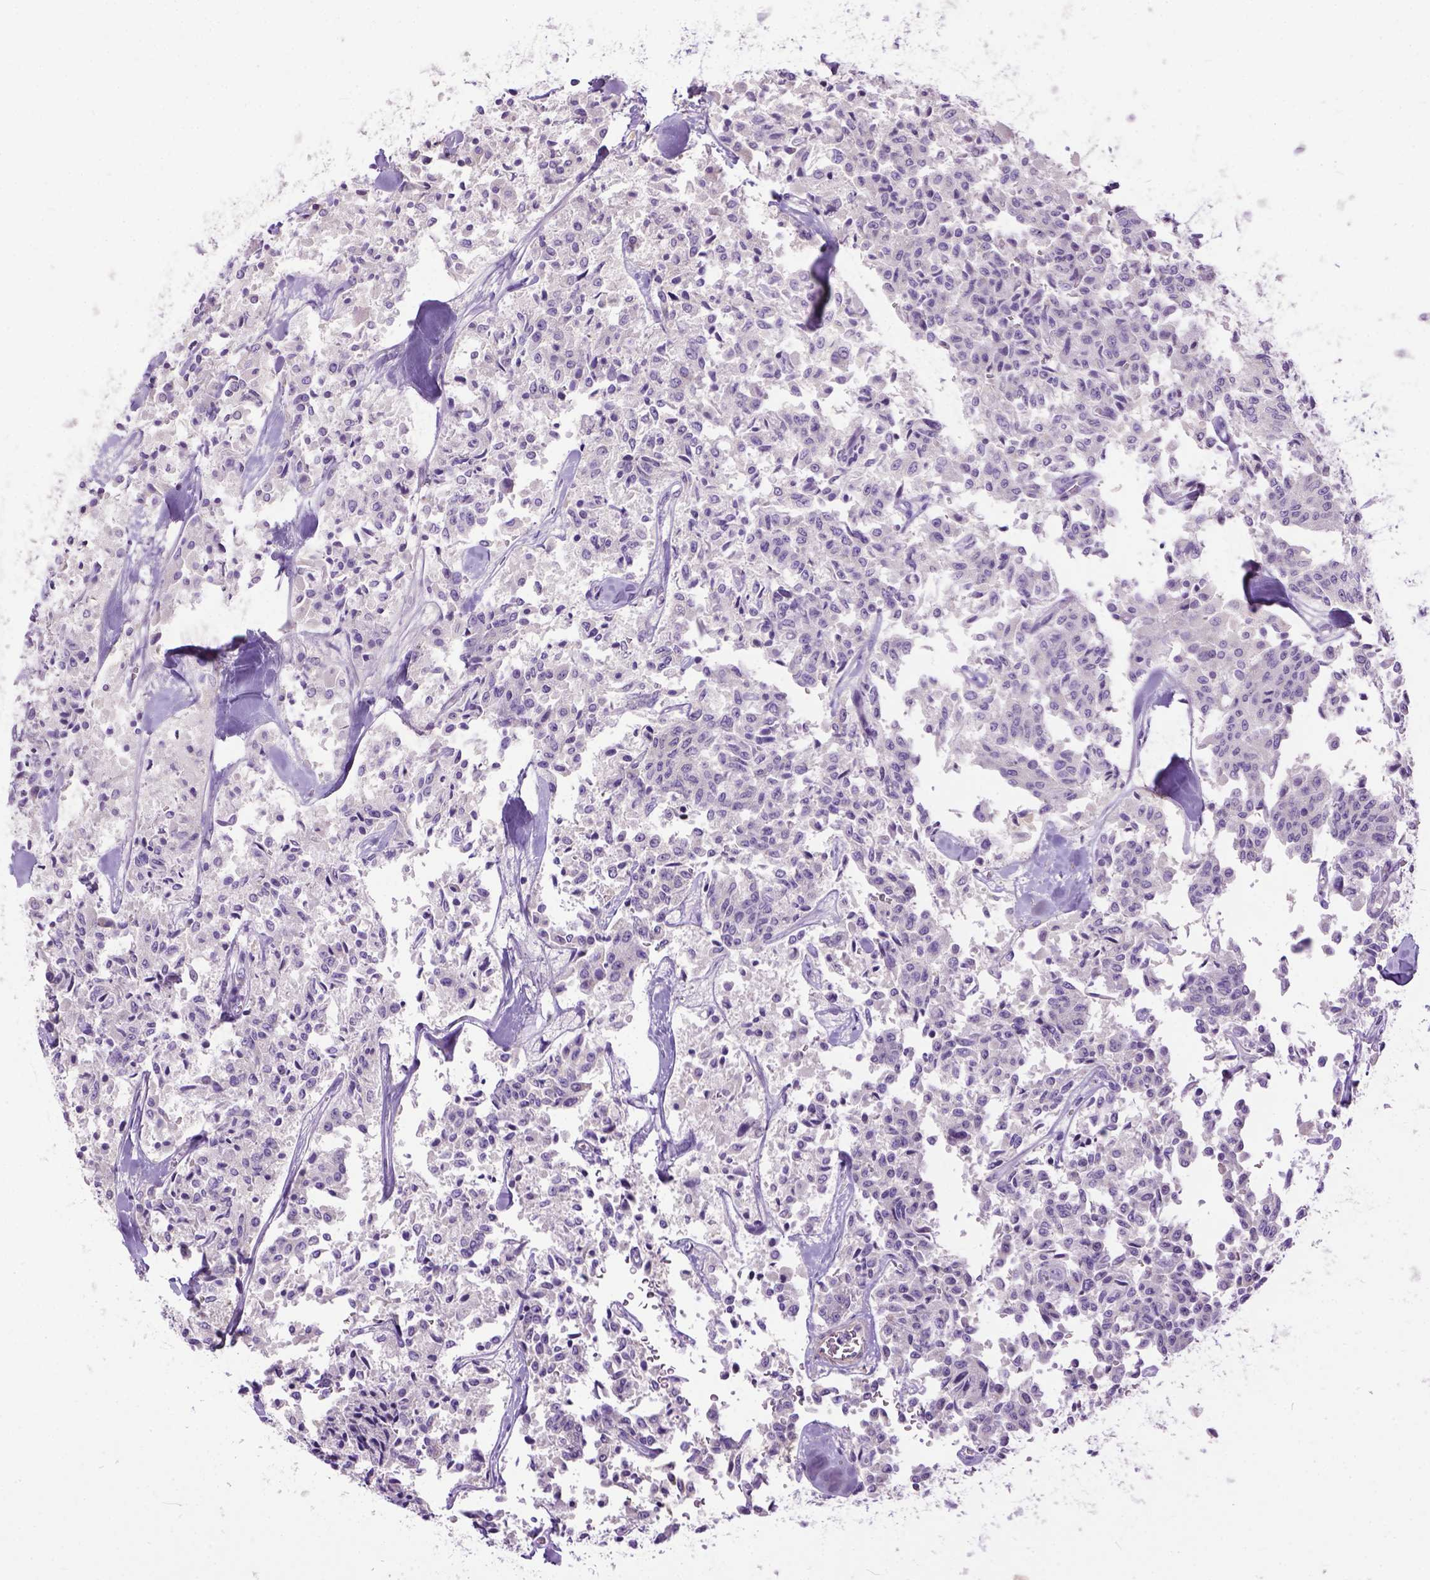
{"staining": {"intensity": "negative", "quantity": "none", "location": "none"}, "tissue": "carcinoid", "cell_type": "Tumor cells", "image_type": "cancer", "snomed": [{"axis": "morphology", "description": "Carcinoid, malignant, NOS"}, {"axis": "topography", "description": "Lung"}], "caption": "Image shows no significant protein staining in tumor cells of malignant carcinoid.", "gene": "BANF2", "patient": {"sex": "male", "age": 71}}